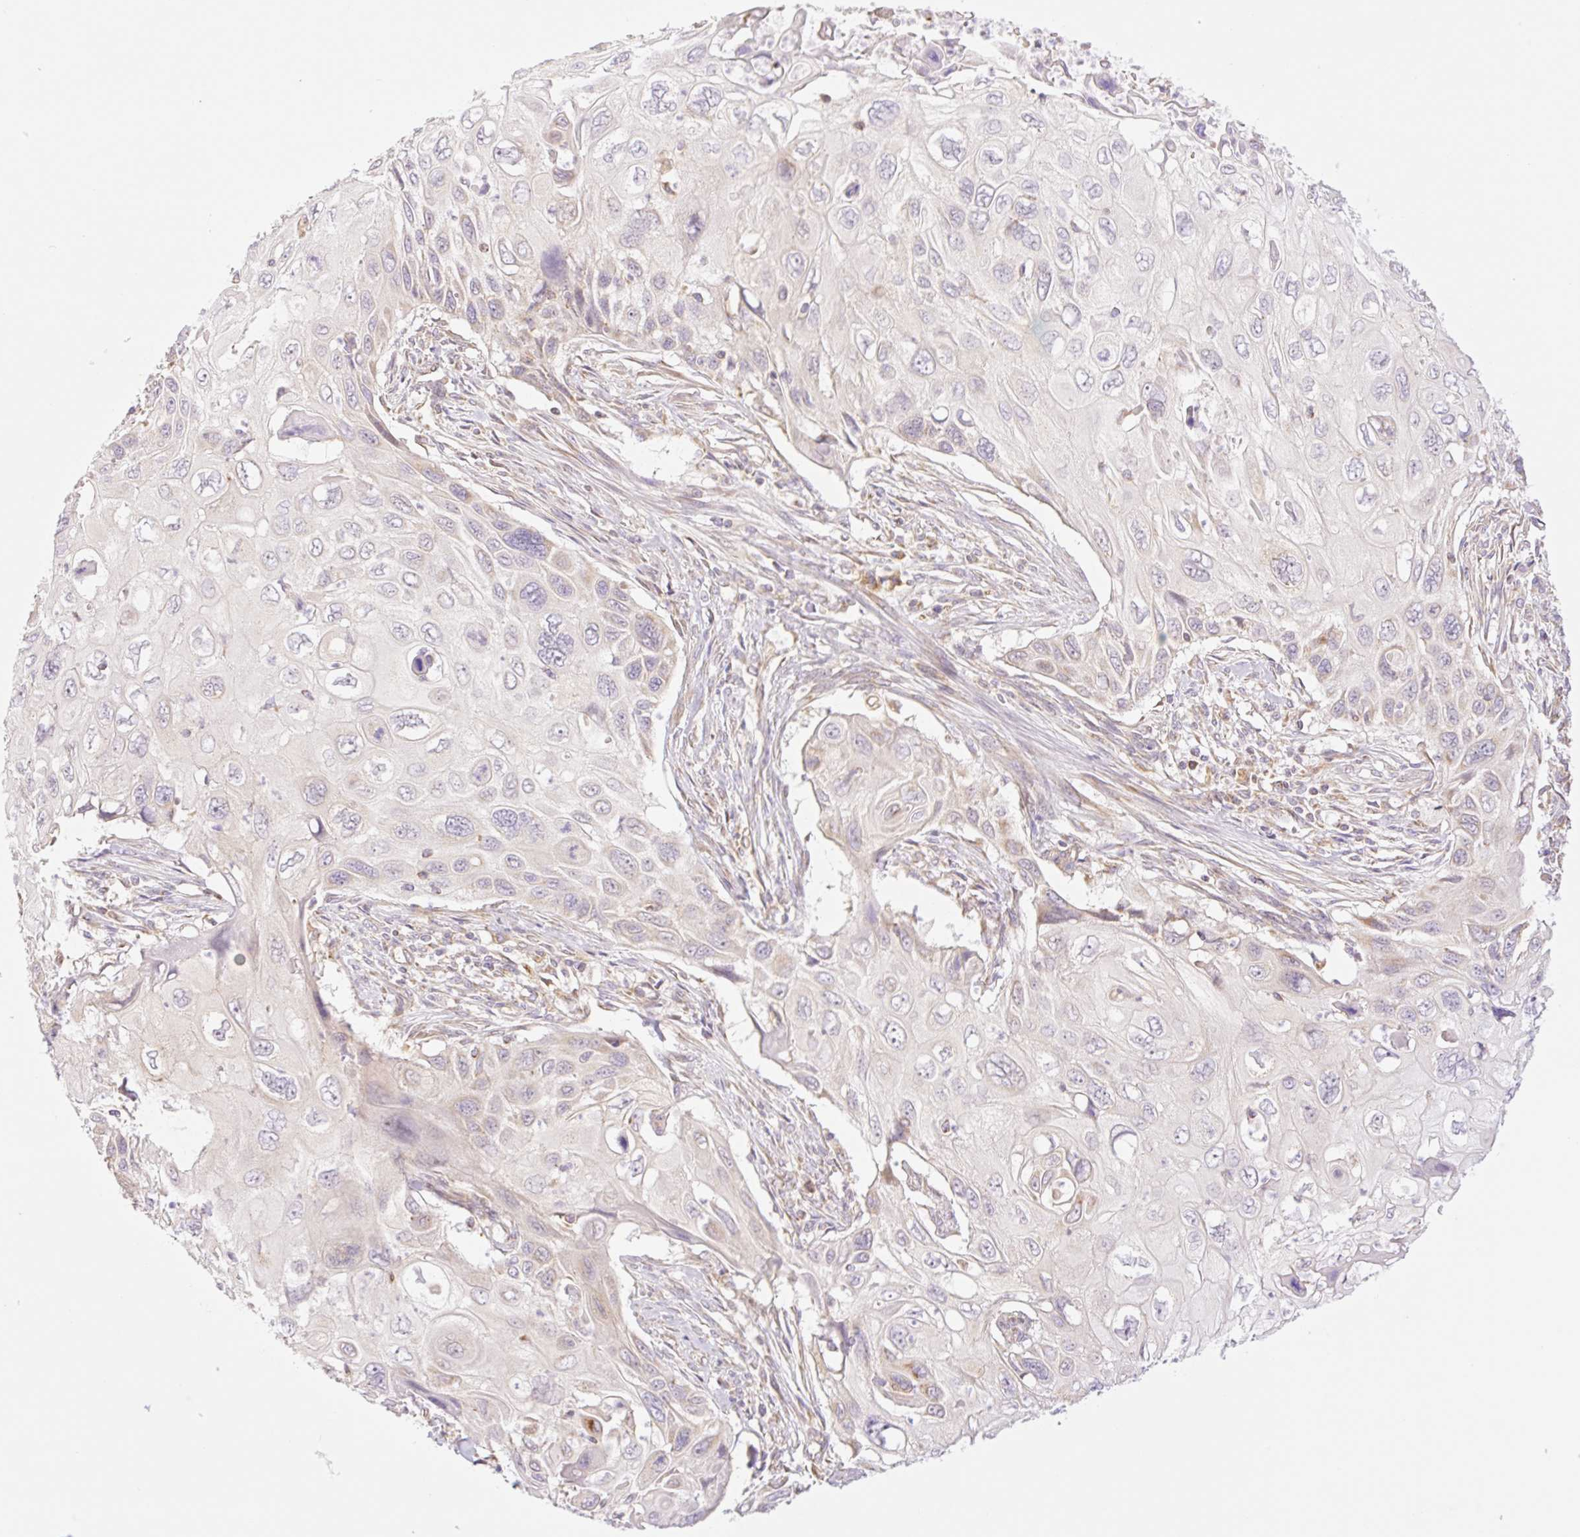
{"staining": {"intensity": "weak", "quantity": "<25%", "location": "cytoplasmic/membranous"}, "tissue": "cervical cancer", "cell_type": "Tumor cells", "image_type": "cancer", "snomed": [{"axis": "morphology", "description": "Squamous cell carcinoma, NOS"}, {"axis": "topography", "description": "Cervix"}], "caption": "Micrograph shows no significant protein positivity in tumor cells of cervical cancer. (DAB (3,3'-diaminobenzidine) immunohistochemistry with hematoxylin counter stain).", "gene": "GOSR2", "patient": {"sex": "female", "age": 70}}